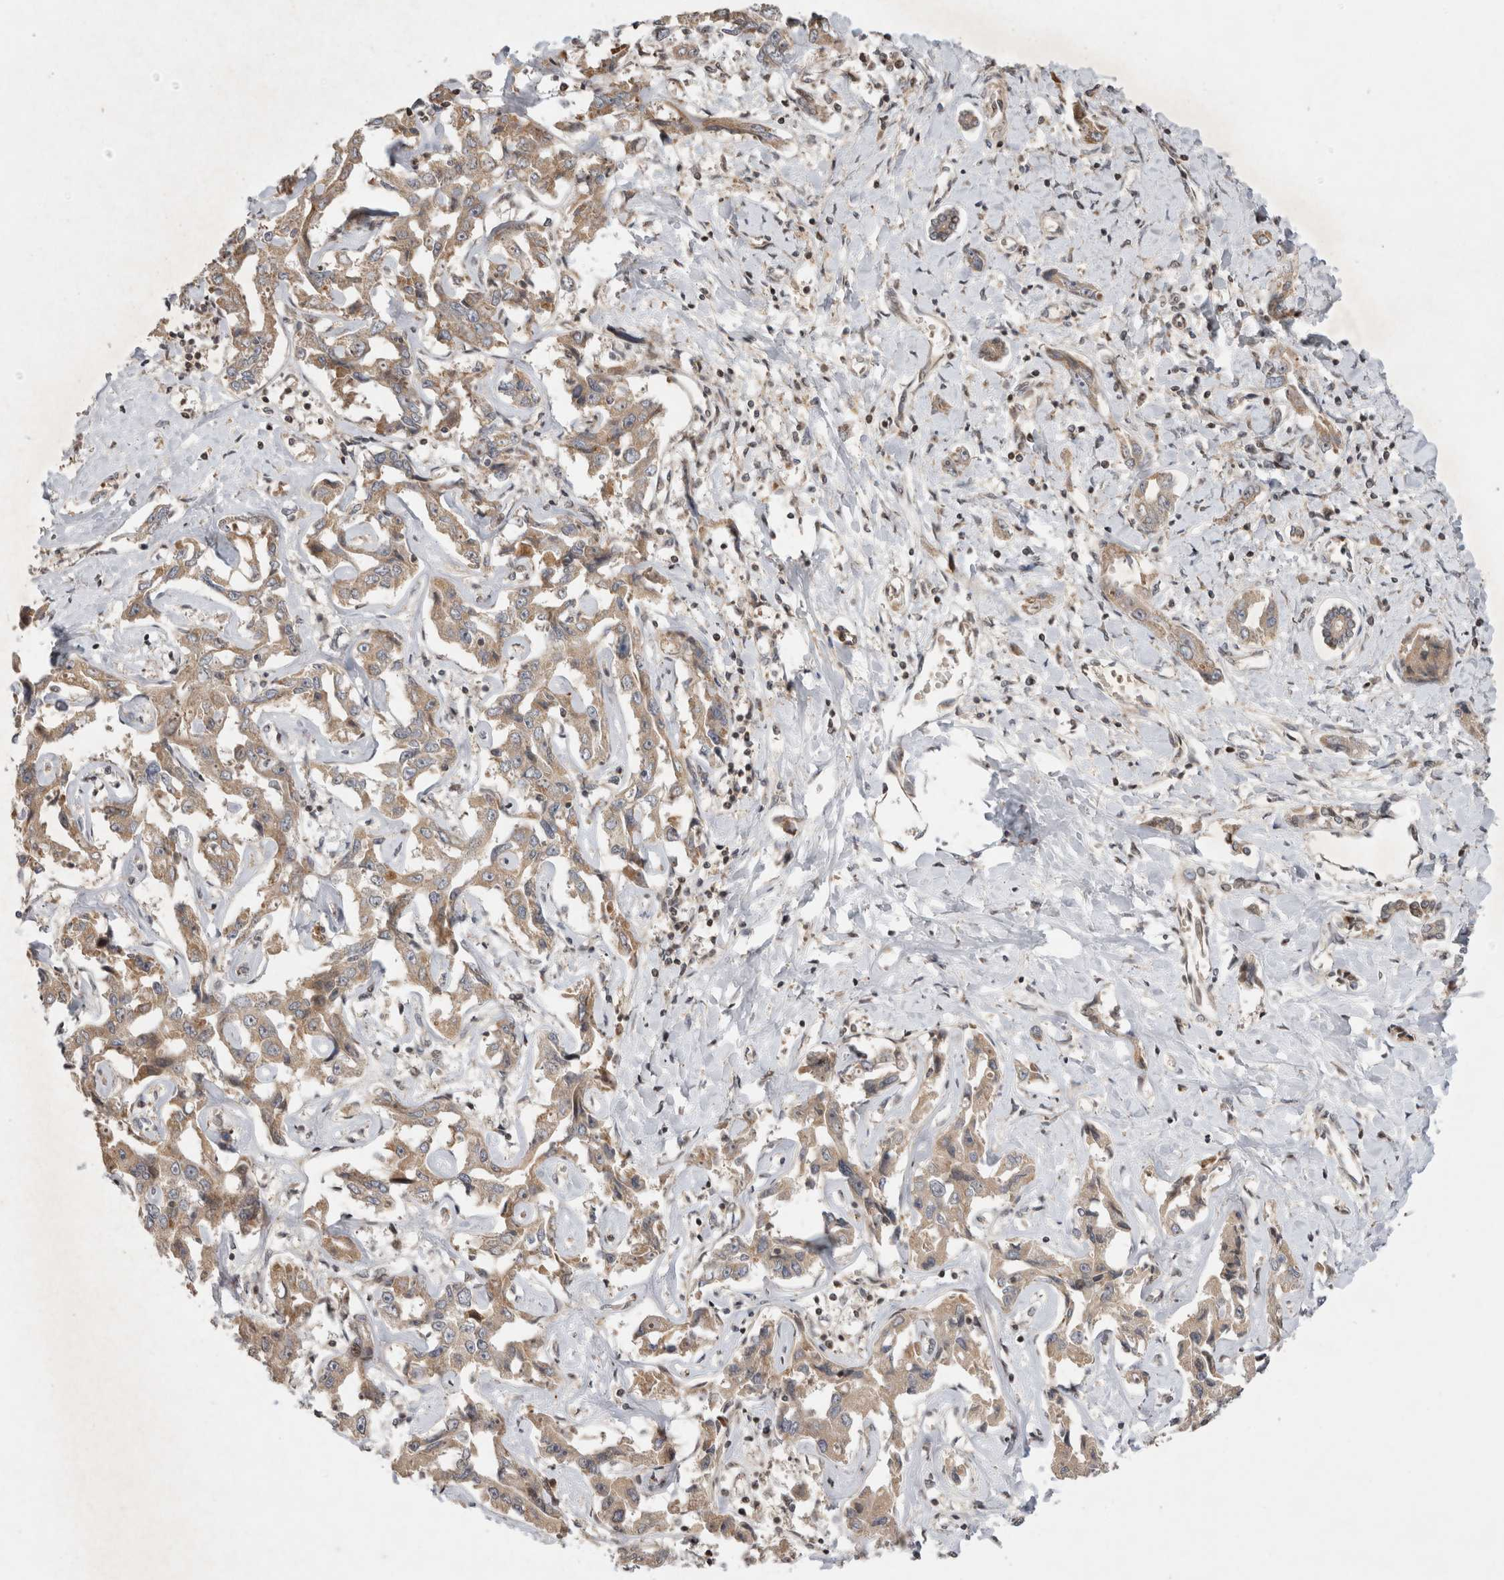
{"staining": {"intensity": "moderate", "quantity": ">75%", "location": "cytoplasmic/membranous"}, "tissue": "liver cancer", "cell_type": "Tumor cells", "image_type": "cancer", "snomed": [{"axis": "morphology", "description": "Cholangiocarcinoma"}, {"axis": "topography", "description": "Liver"}], "caption": "An immunohistochemistry (IHC) image of tumor tissue is shown. Protein staining in brown labels moderate cytoplasmic/membranous positivity in liver cancer within tumor cells. The protein is stained brown, and the nuclei are stained in blue (DAB IHC with brightfield microscopy, high magnification).", "gene": "EIF2AK1", "patient": {"sex": "male", "age": 59}}